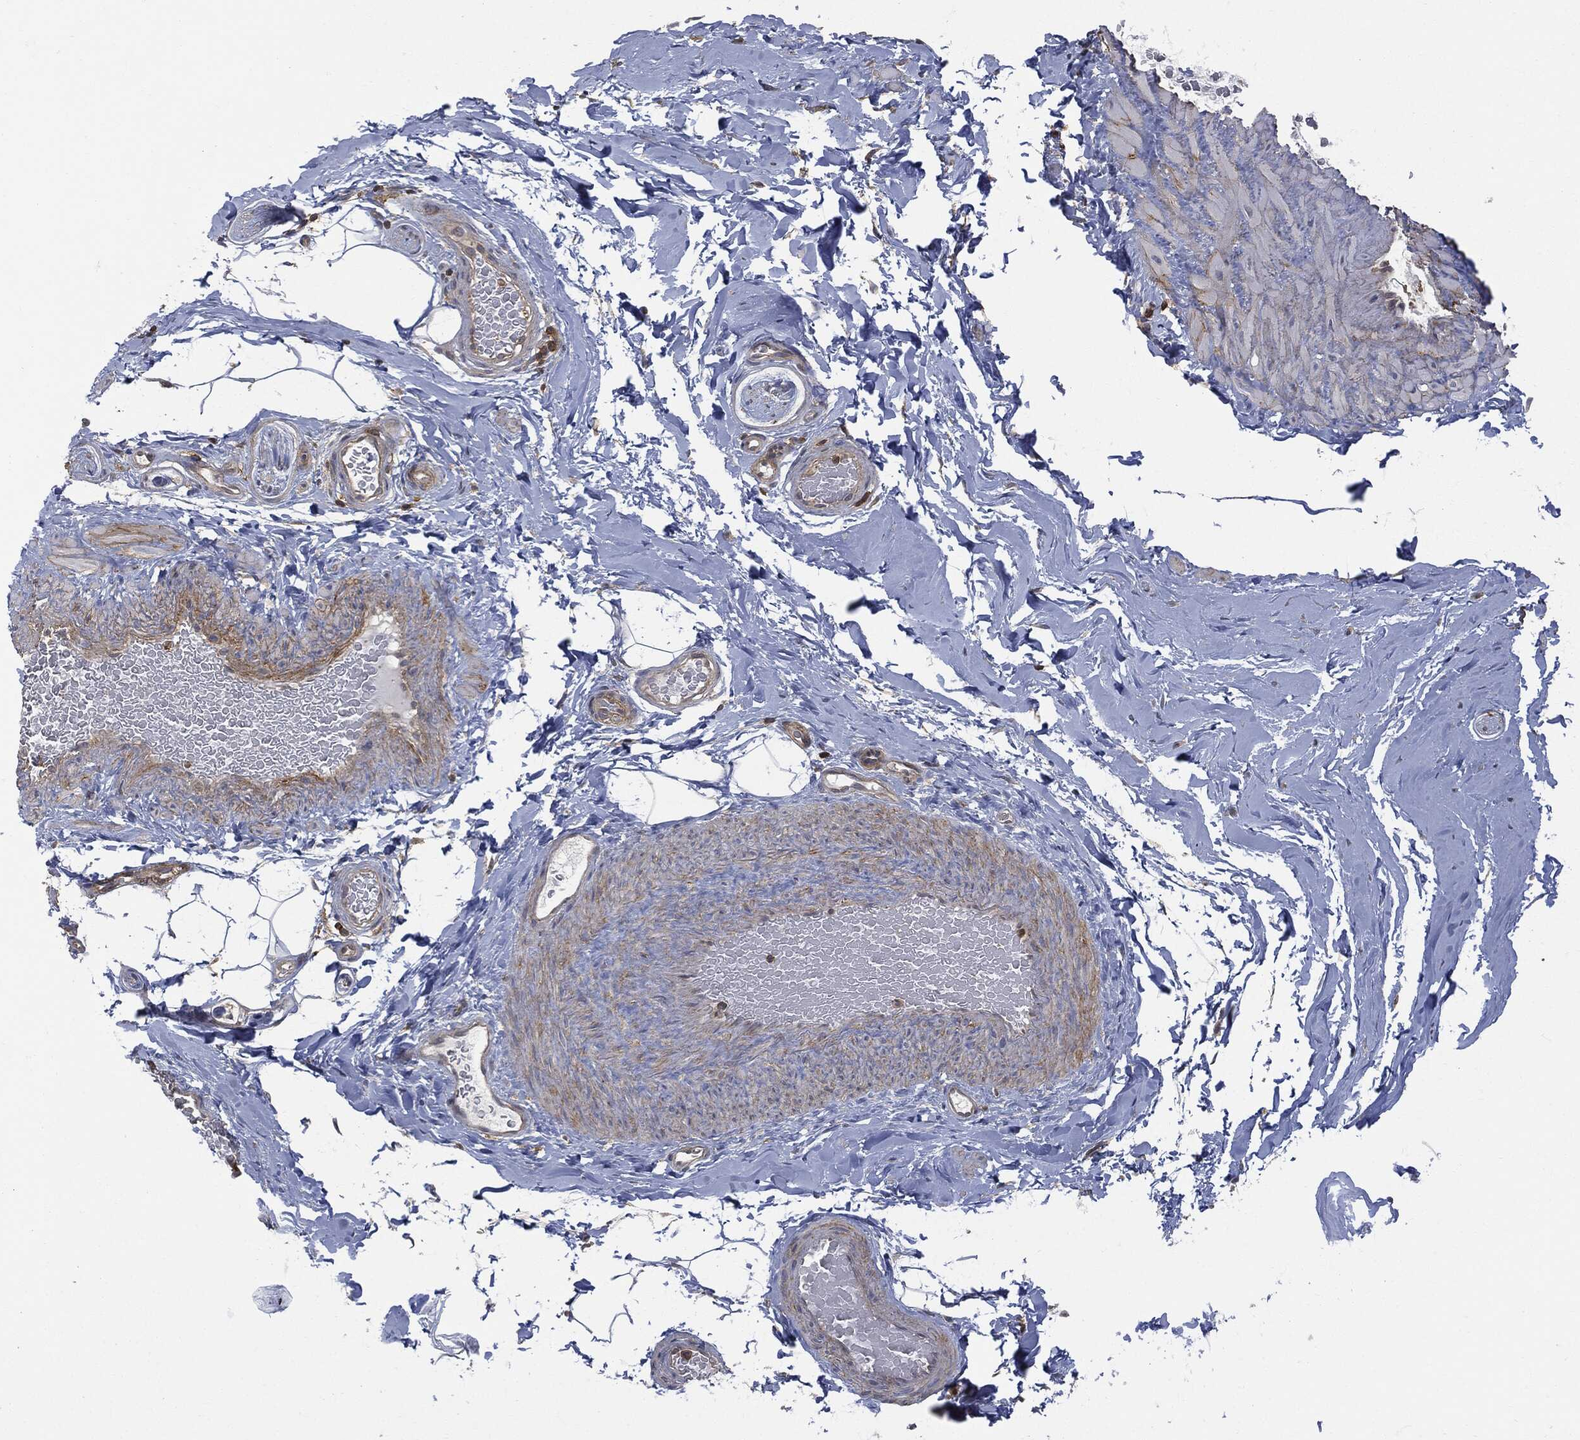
{"staining": {"intensity": "negative", "quantity": "none", "location": "none"}, "tissue": "adipose tissue", "cell_type": "Adipocytes", "image_type": "normal", "snomed": [{"axis": "morphology", "description": "Normal tissue, NOS"}, {"axis": "topography", "description": "Soft tissue"}, {"axis": "topography", "description": "Vascular tissue"}], "caption": "The immunohistochemistry (IHC) image has no significant staining in adipocytes of adipose tissue. The staining was performed using DAB to visualize the protein expression in brown, while the nuclei were stained in blue with hematoxylin (Magnification: 20x).", "gene": "PSMB10", "patient": {"sex": "male", "age": 41}}